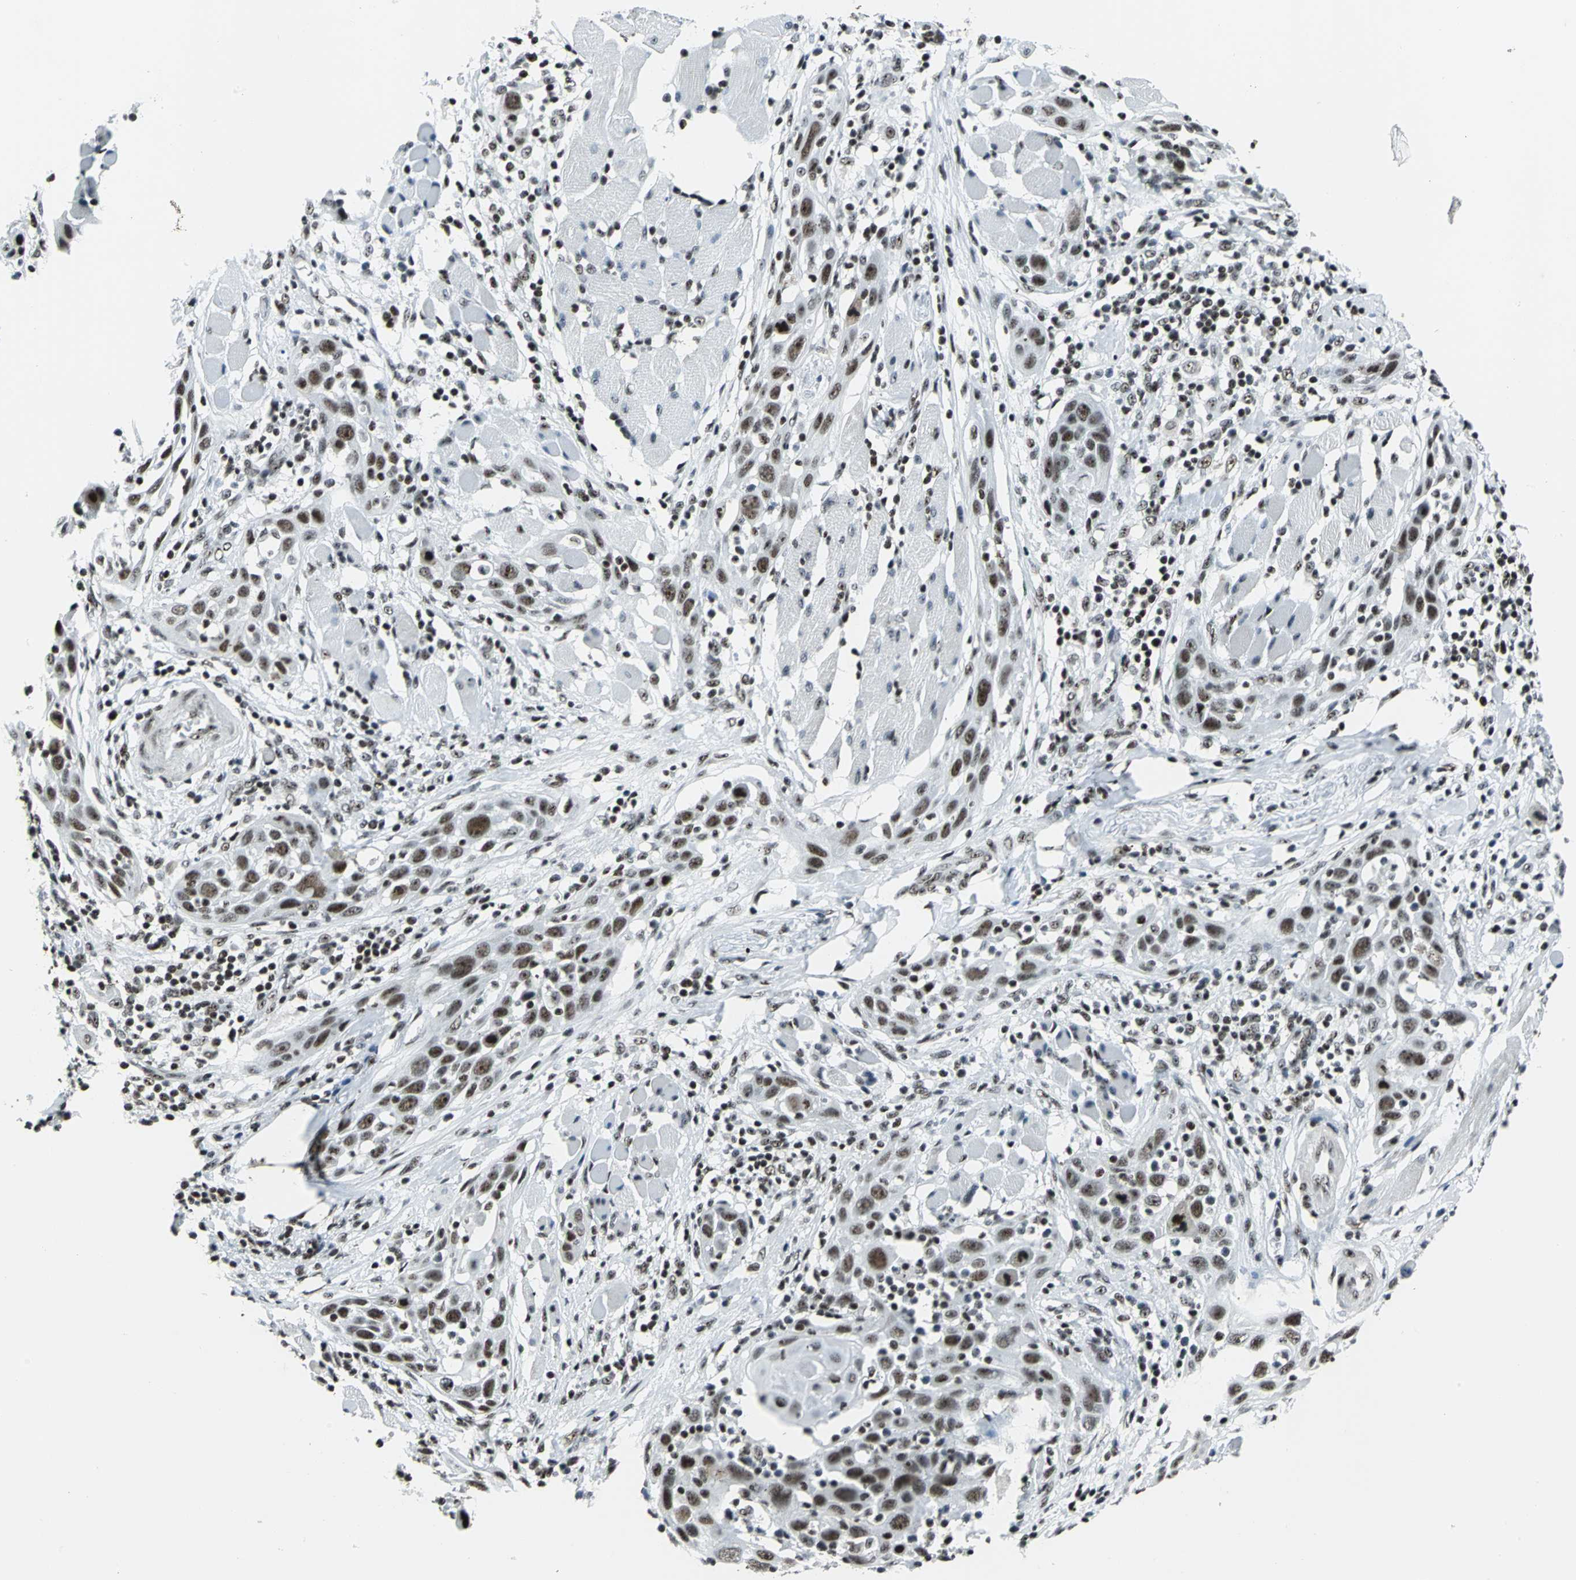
{"staining": {"intensity": "moderate", "quantity": ">75%", "location": "nuclear"}, "tissue": "head and neck cancer", "cell_type": "Tumor cells", "image_type": "cancer", "snomed": [{"axis": "morphology", "description": "Squamous cell carcinoma, NOS"}, {"axis": "topography", "description": "Oral tissue"}, {"axis": "topography", "description": "Head-Neck"}], "caption": "DAB immunohistochemical staining of human squamous cell carcinoma (head and neck) shows moderate nuclear protein staining in about >75% of tumor cells. (Stains: DAB (3,3'-diaminobenzidine) in brown, nuclei in blue, Microscopy: brightfield microscopy at high magnification).", "gene": "UBTF", "patient": {"sex": "female", "age": 50}}